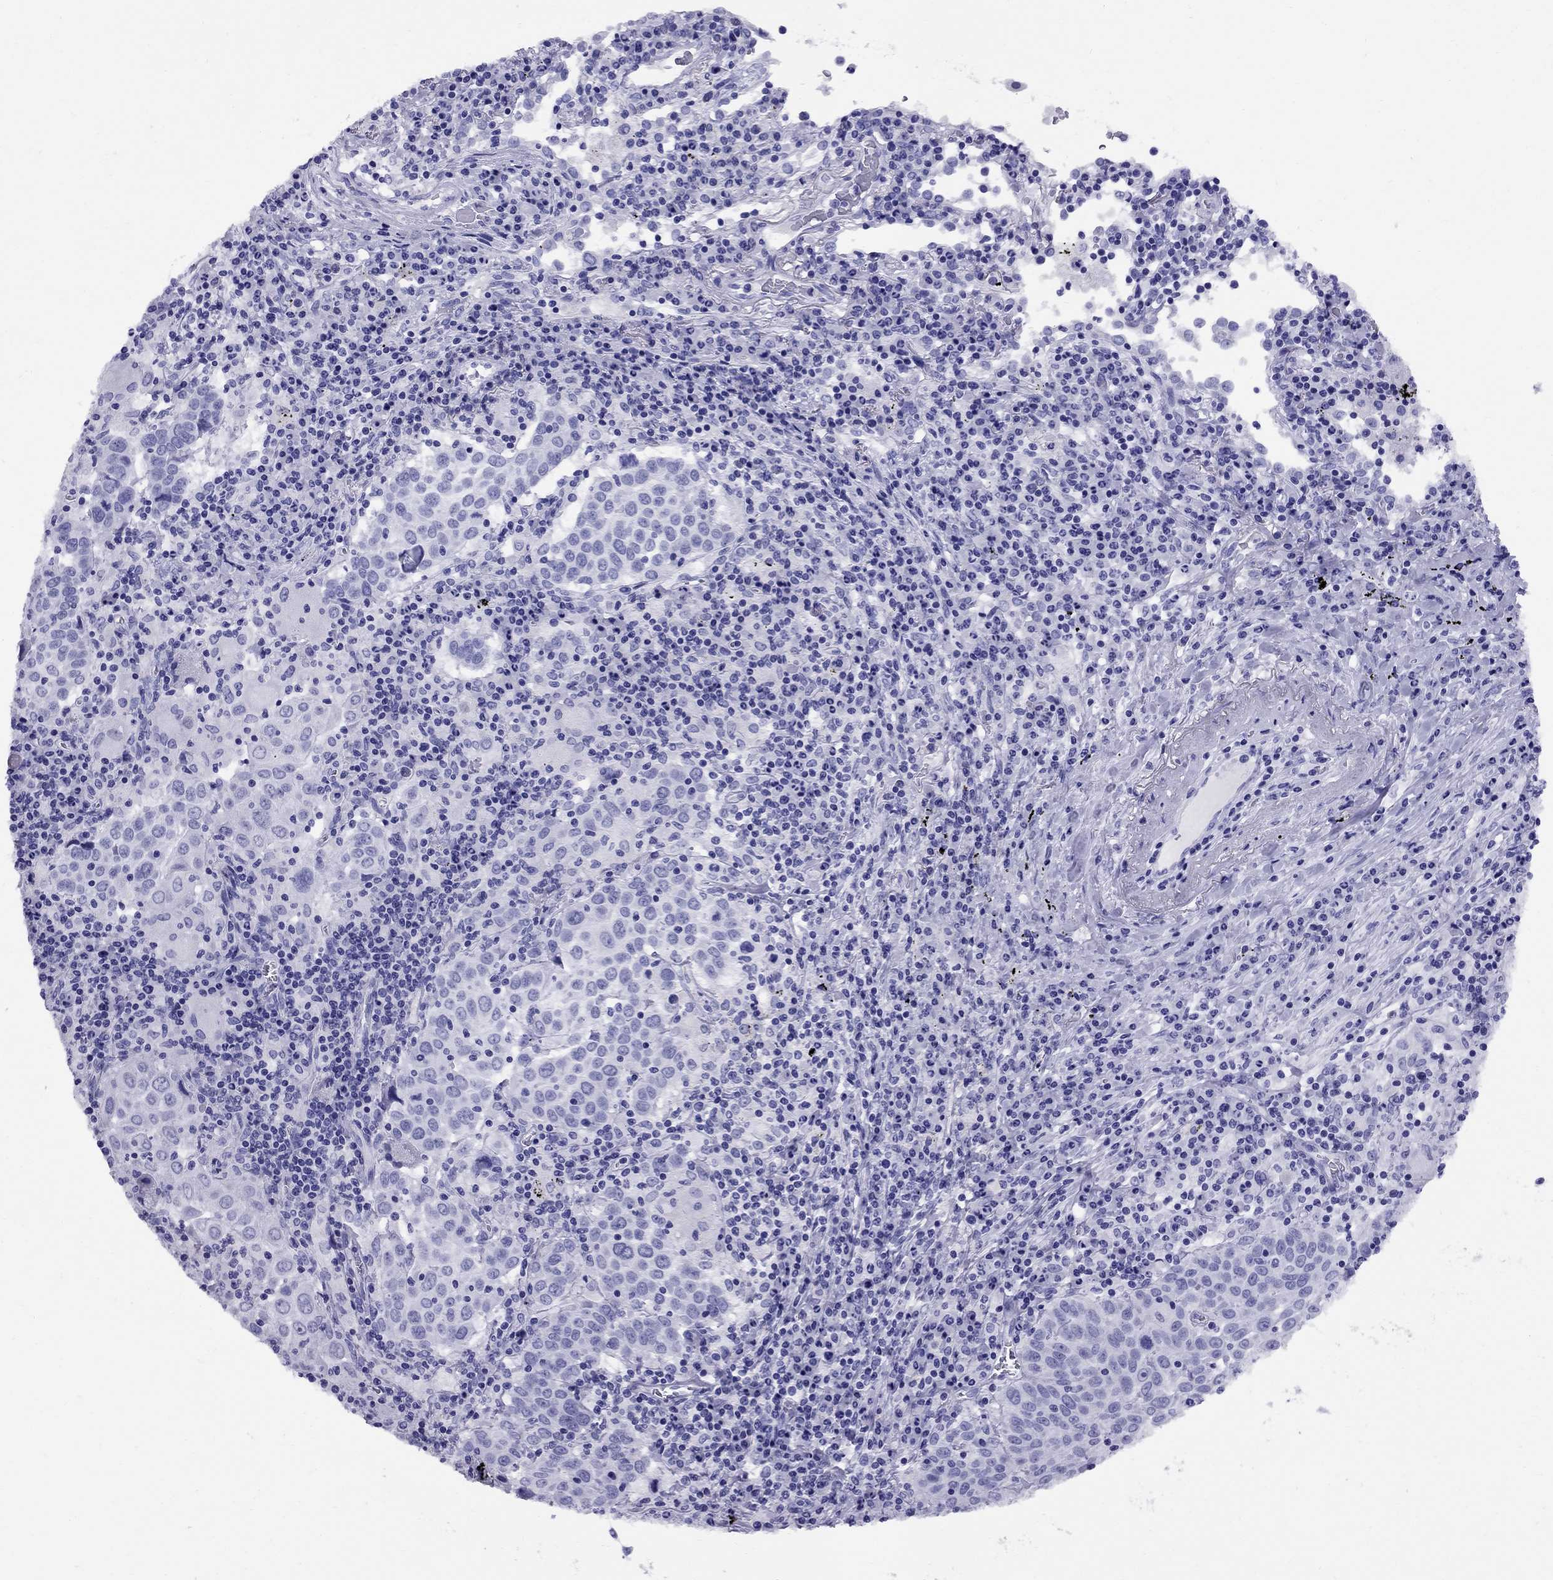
{"staining": {"intensity": "negative", "quantity": "none", "location": "none"}, "tissue": "lung cancer", "cell_type": "Tumor cells", "image_type": "cancer", "snomed": [{"axis": "morphology", "description": "Squamous cell carcinoma, NOS"}, {"axis": "topography", "description": "Lung"}], "caption": "This is an IHC photomicrograph of human lung cancer. There is no positivity in tumor cells.", "gene": "AVPR1B", "patient": {"sex": "male", "age": 57}}